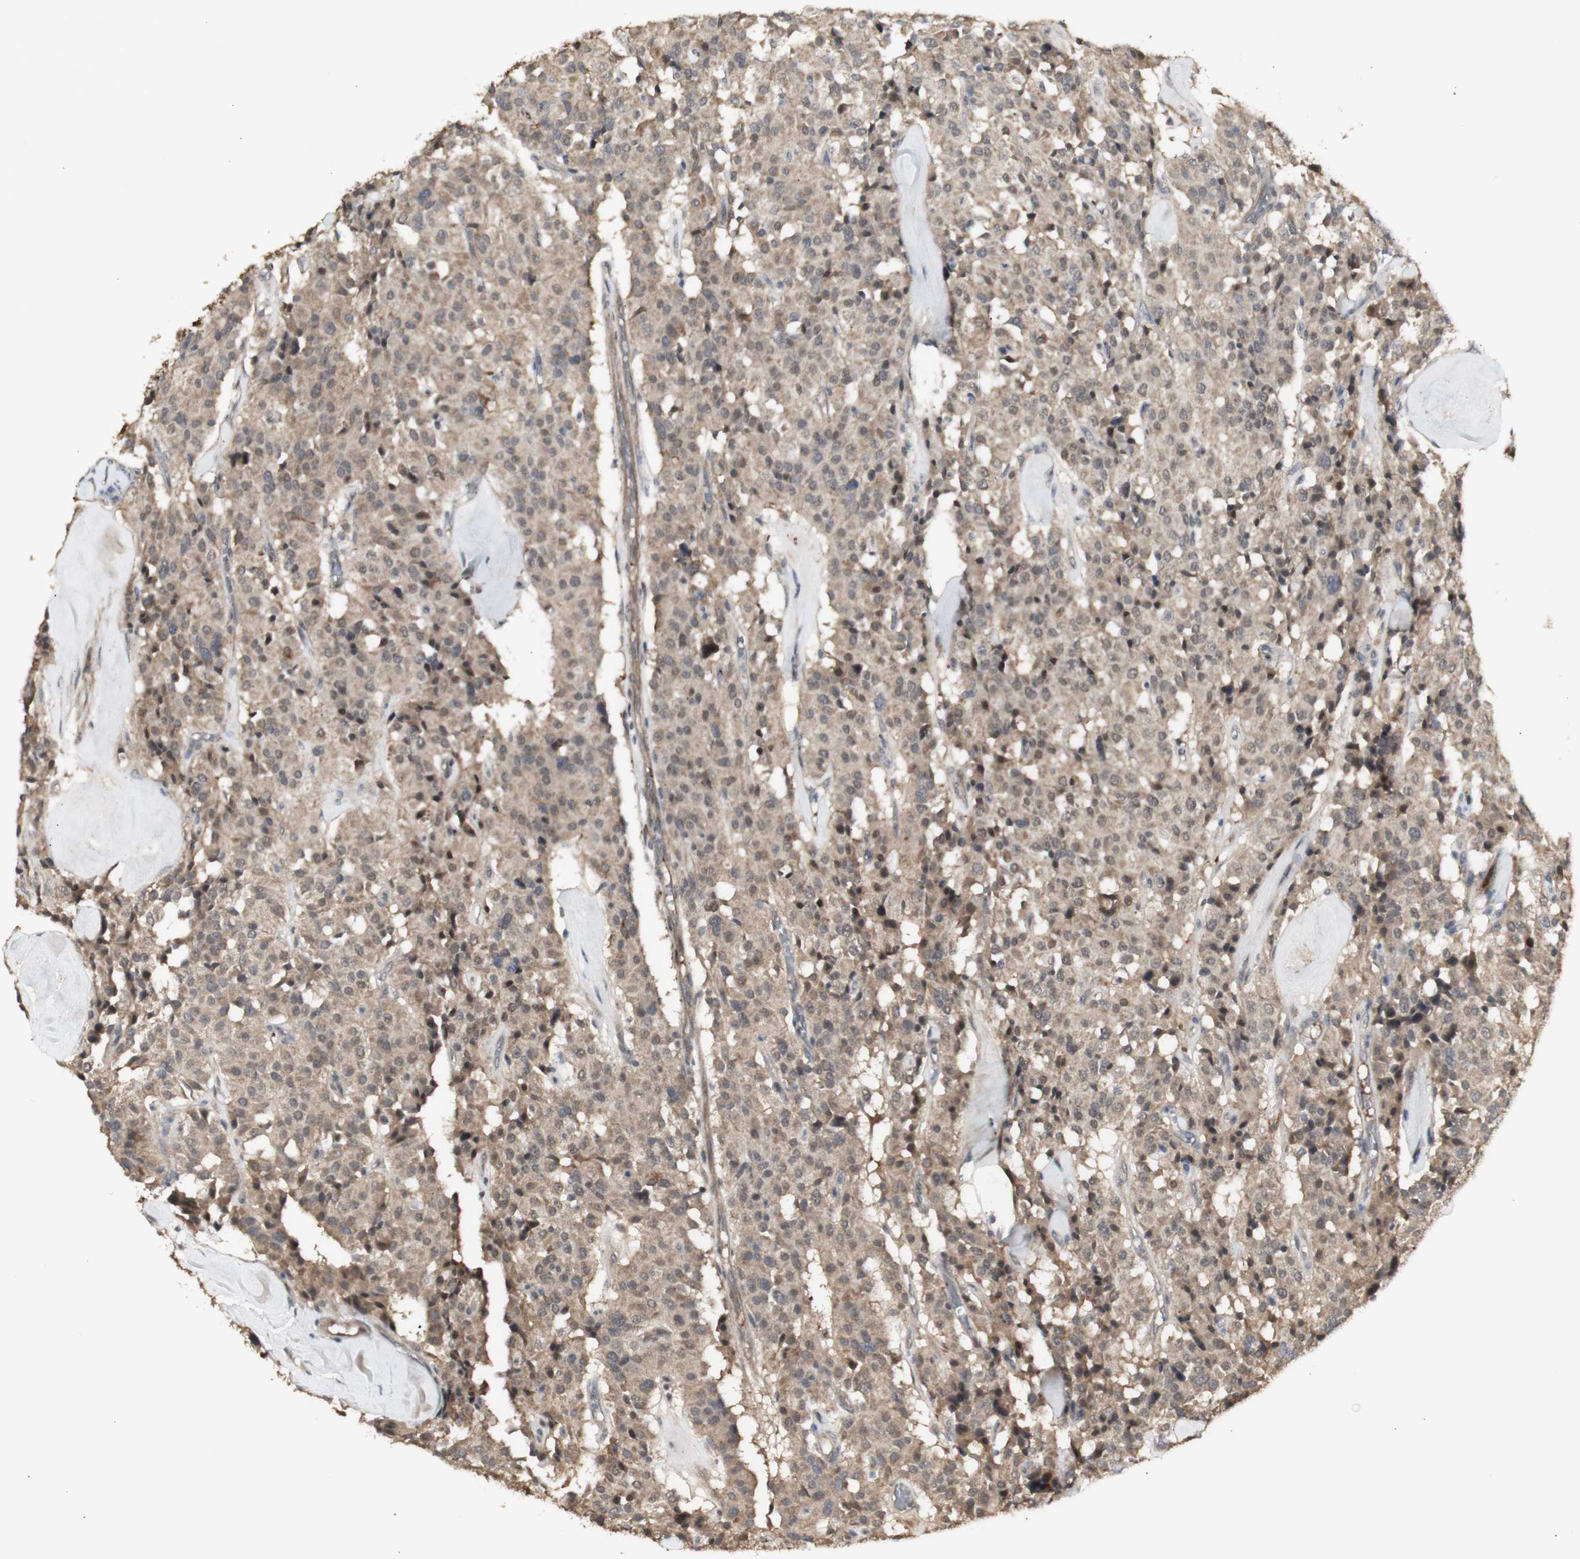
{"staining": {"intensity": "moderate", "quantity": ">75%", "location": "cytoplasmic/membranous,nuclear"}, "tissue": "carcinoid", "cell_type": "Tumor cells", "image_type": "cancer", "snomed": [{"axis": "morphology", "description": "Carcinoid, malignant, NOS"}, {"axis": "topography", "description": "Lung"}], "caption": "There is medium levels of moderate cytoplasmic/membranous and nuclear staining in tumor cells of carcinoid, as demonstrated by immunohistochemical staining (brown color).", "gene": "ALOX12", "patient": {"sex": "male", "age": 30}}